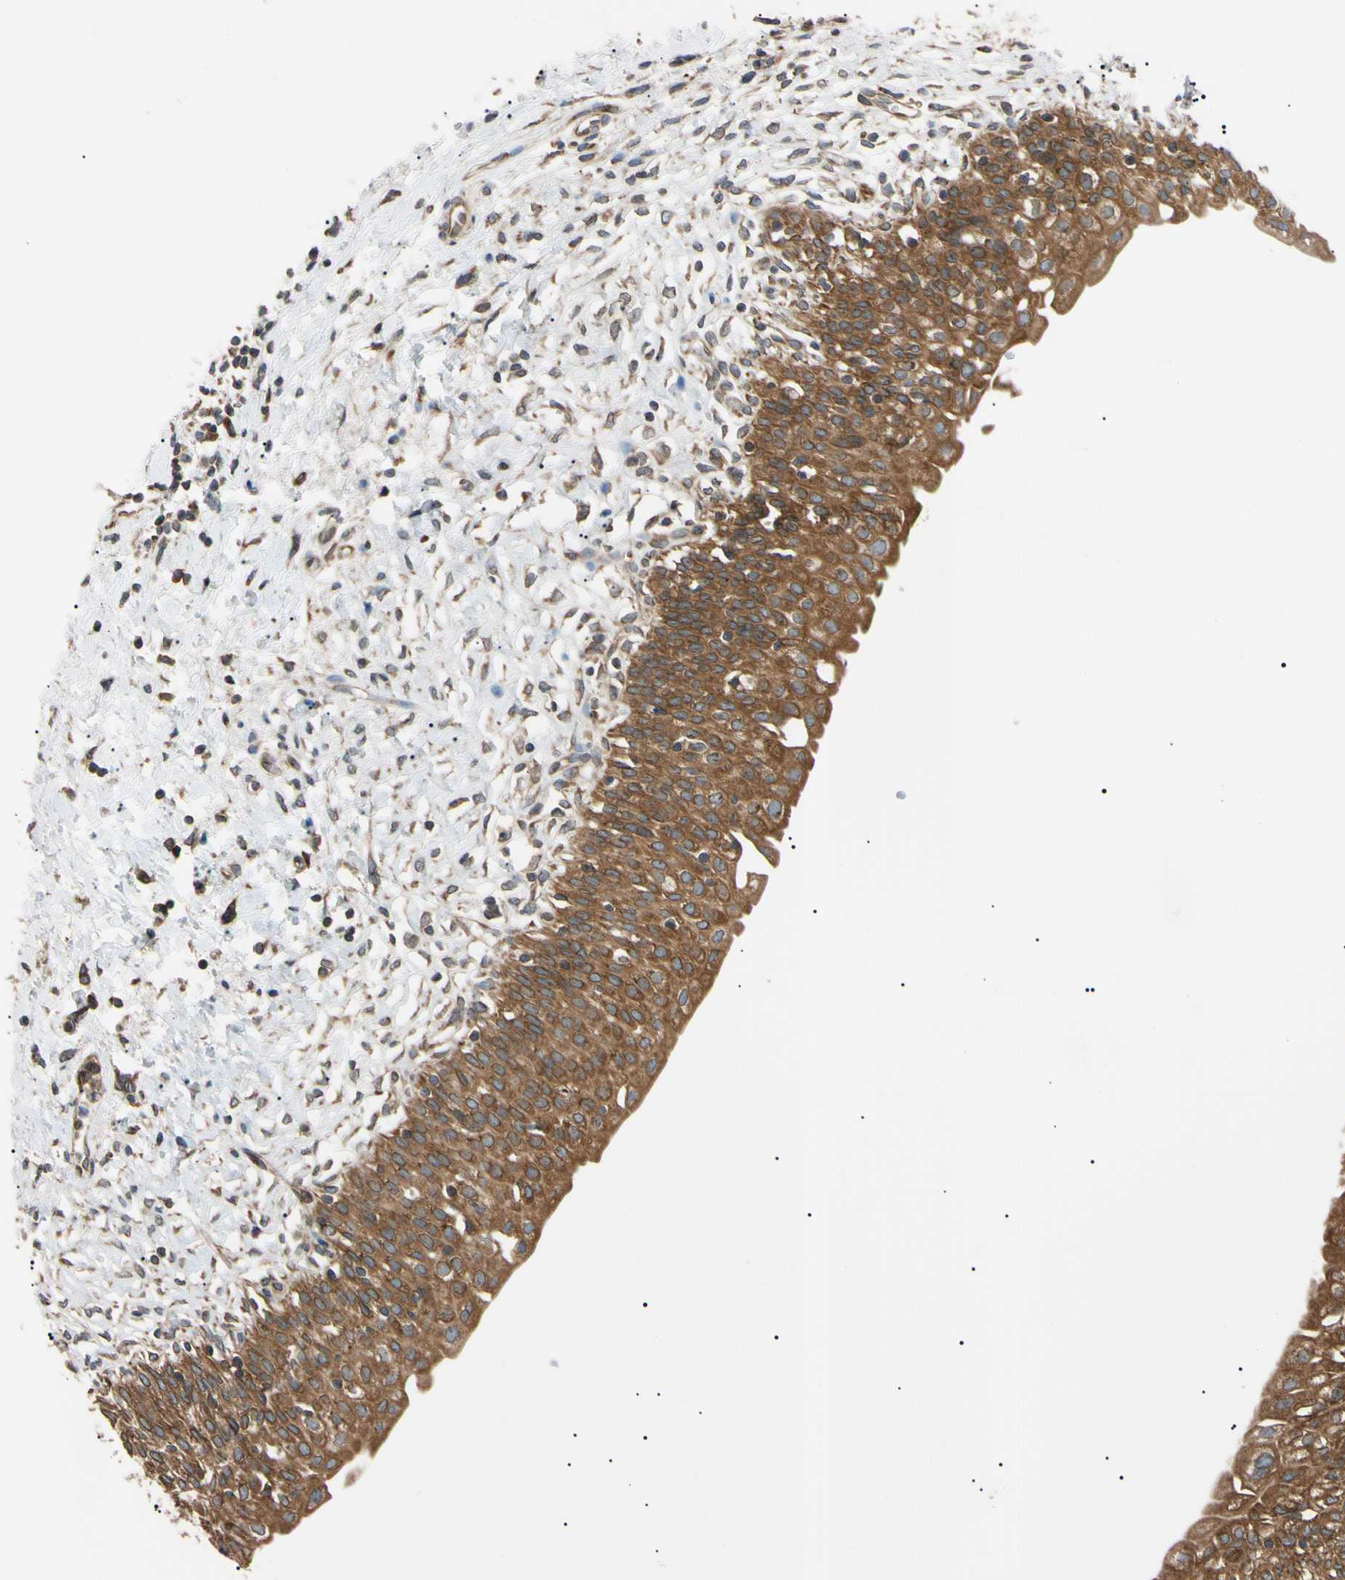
{"staining": {"intensity": "strong", "quantity": ">75%", "location": "cytoplasmic/membranous"}, "tissue": "urinary bladder", "cell_type": "Urothelial cells", "image_type": "normal", "snomed": [{"axis": "morphology", "description": "Normal tissue, NOS"}, {"axis": "topography", "description": "Urinary bladder"}], "caption": "Immunohistochemical staining of unremarkable human urinary bladder reveals high levels of strong cytoplasmic/membranous staining in about >75% of urothelial cells. (DAB IHC, brown staining for protein, blue staining for nuclei).", "gene": "VAPA", "patient": {"sex": "male", "age": 55}}